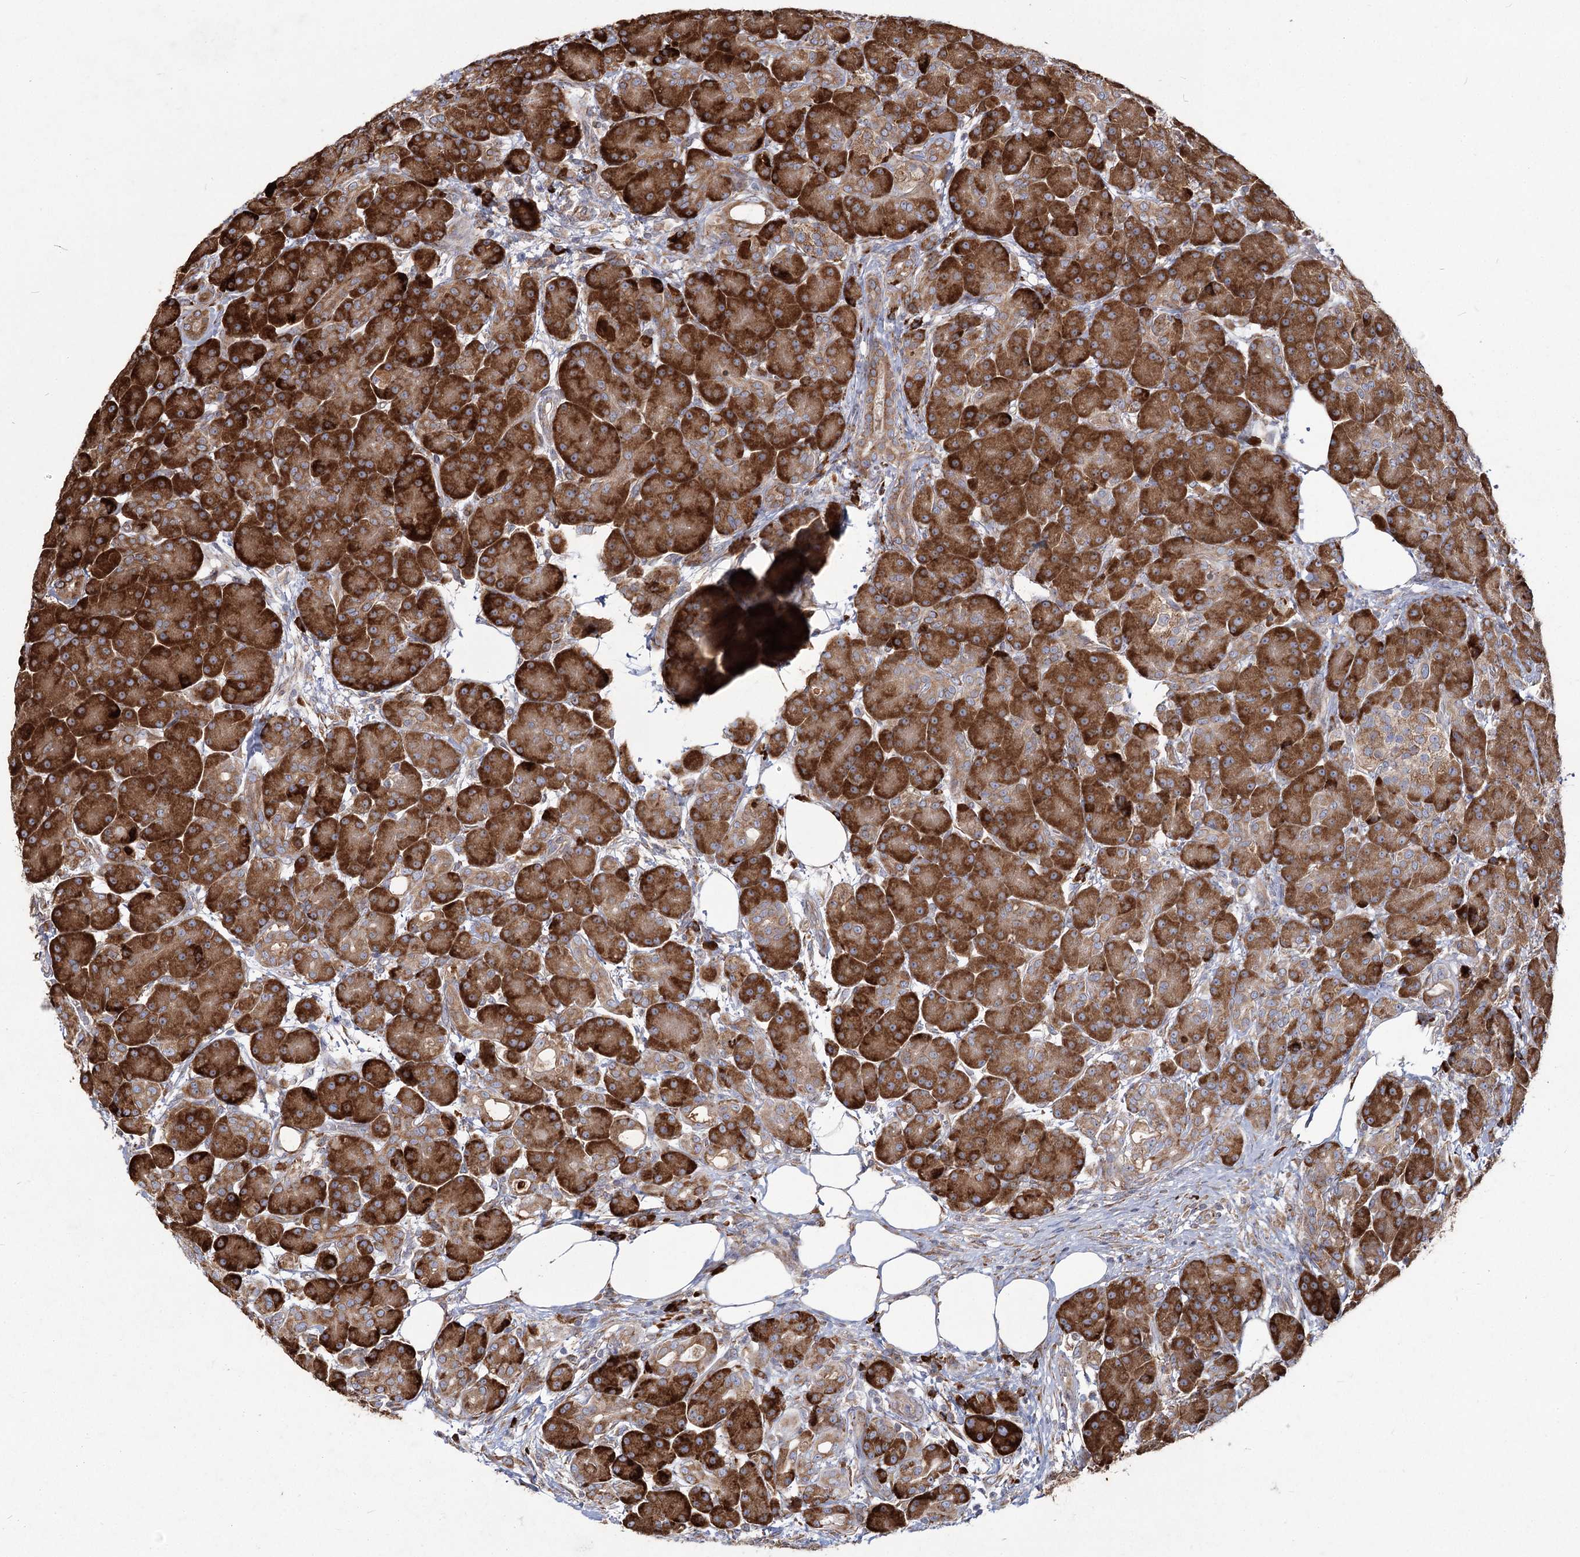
{"staining": {"intensity": "strong", "quantity": ">75%", "location": "cytoplasmic/membranous"}, "tissue": "pancreas", "cell_type": "Exocrine glandular cells", "image_type": "normal", "snomed": [{"axis": "morphology", "description": "Normal tissue, NOS"}, {"axis": "topography", "description": "Pancreas"}], "caption": "Protein staining displays strong cytoplasmic/membranous expression in about >75% of exocrine glandular cells in benign pancreas. (DAB (3,3'-diaminobenzidine) = brown stain, brightfield microscopy at high magnification).", "gene": "NHLRC2", "patient": {"sex": "male", "age": 63}}